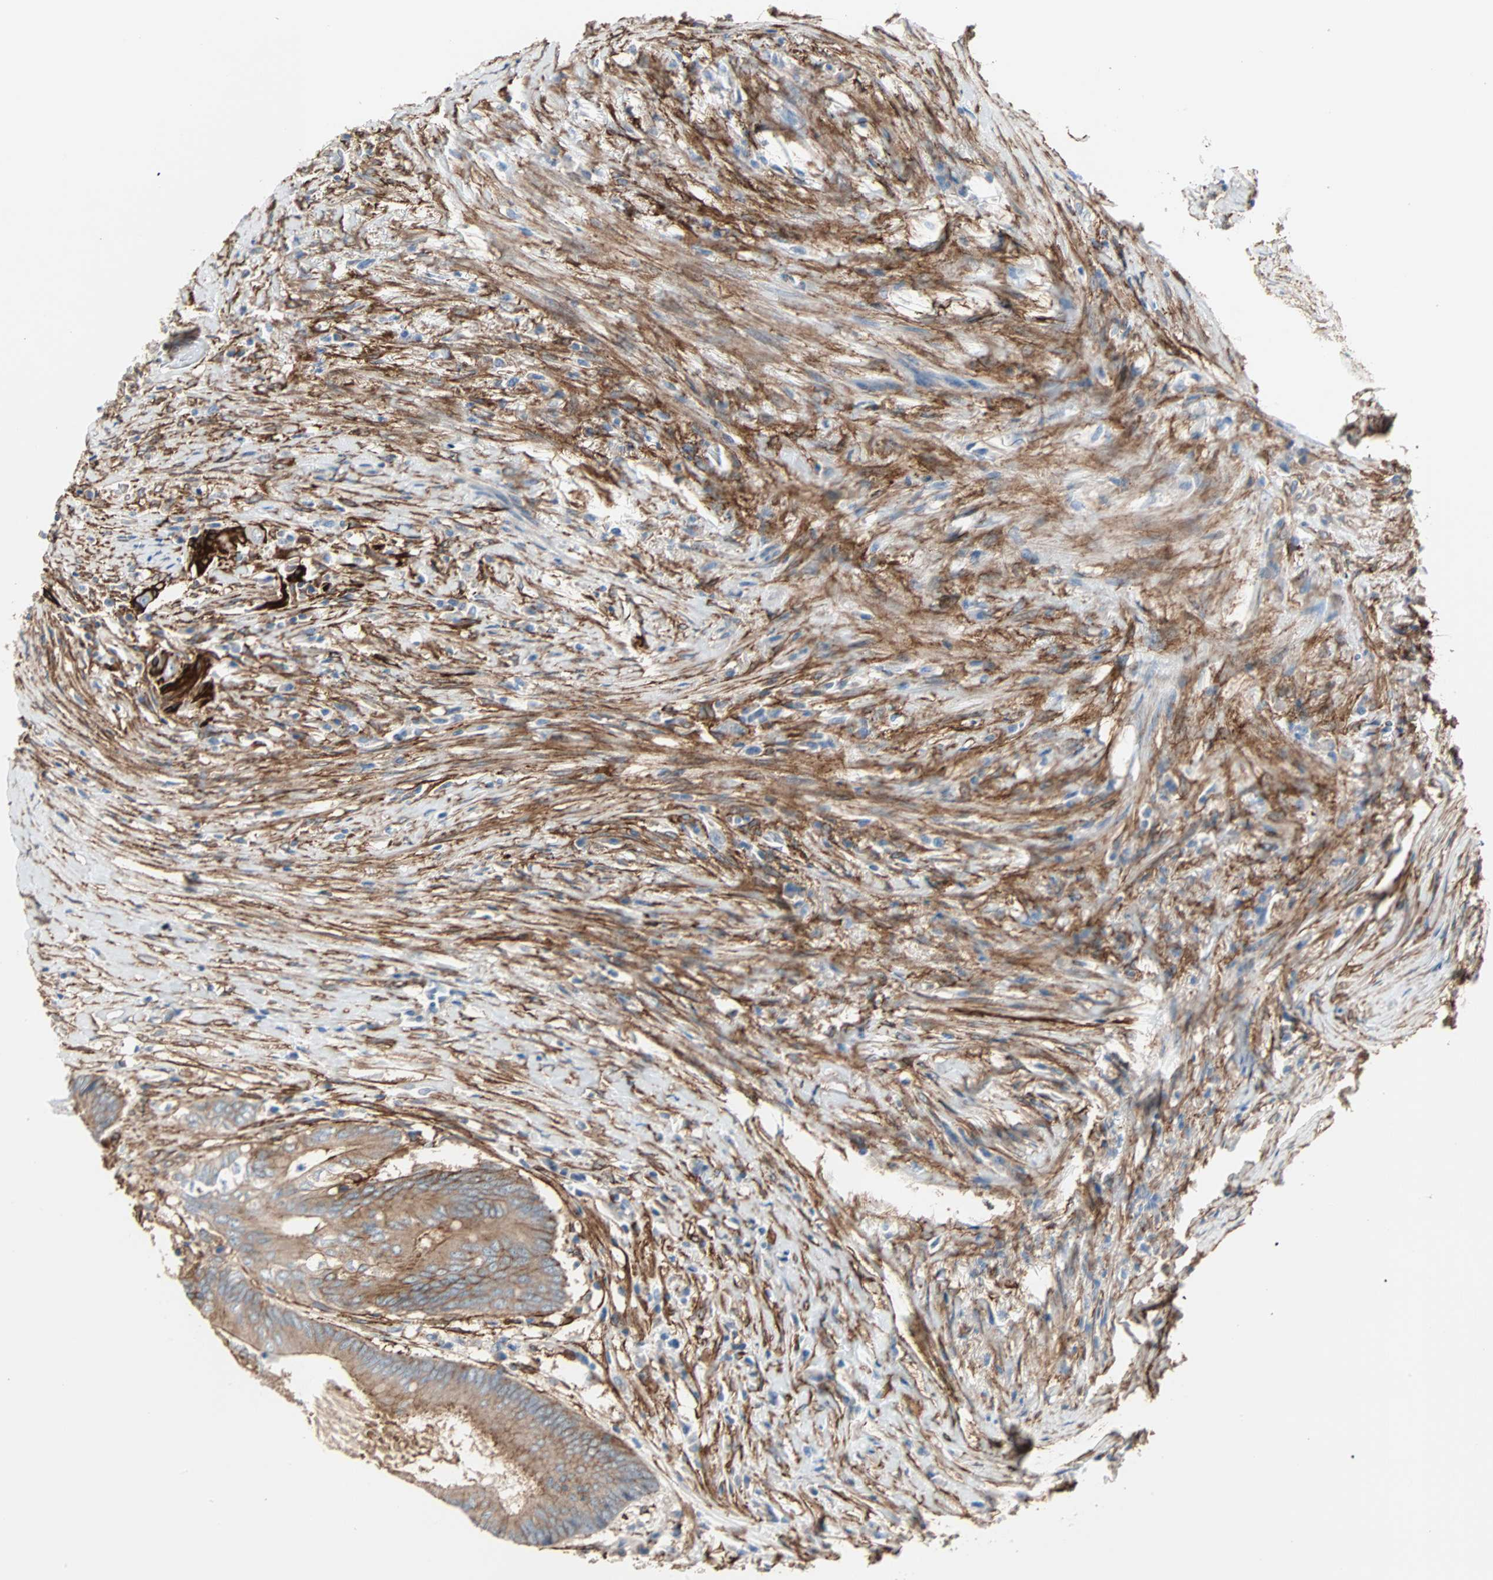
{"staining": {"intensity": "moderate", "quantity": ">75%", "location": "cytoplasmic/membranous"}, "tissue": "colorectal cancer", "cell_type": "Tumor cells", "image_type": "cancer", "snomed": [{"axis": "morphology", "description": "Adenocarcinoma, NOS"}, {"axis": "topography", "description": "Rectum"}], "caption": "There is medium levels of moderate cytoplasmic/membranous positivity in tumor cells of colorectal cancer, as demonstrated by immunohistochemical staining (brown color).", "gene": "EPB41L2", "patient": {"sex": "male", "age": 63}}